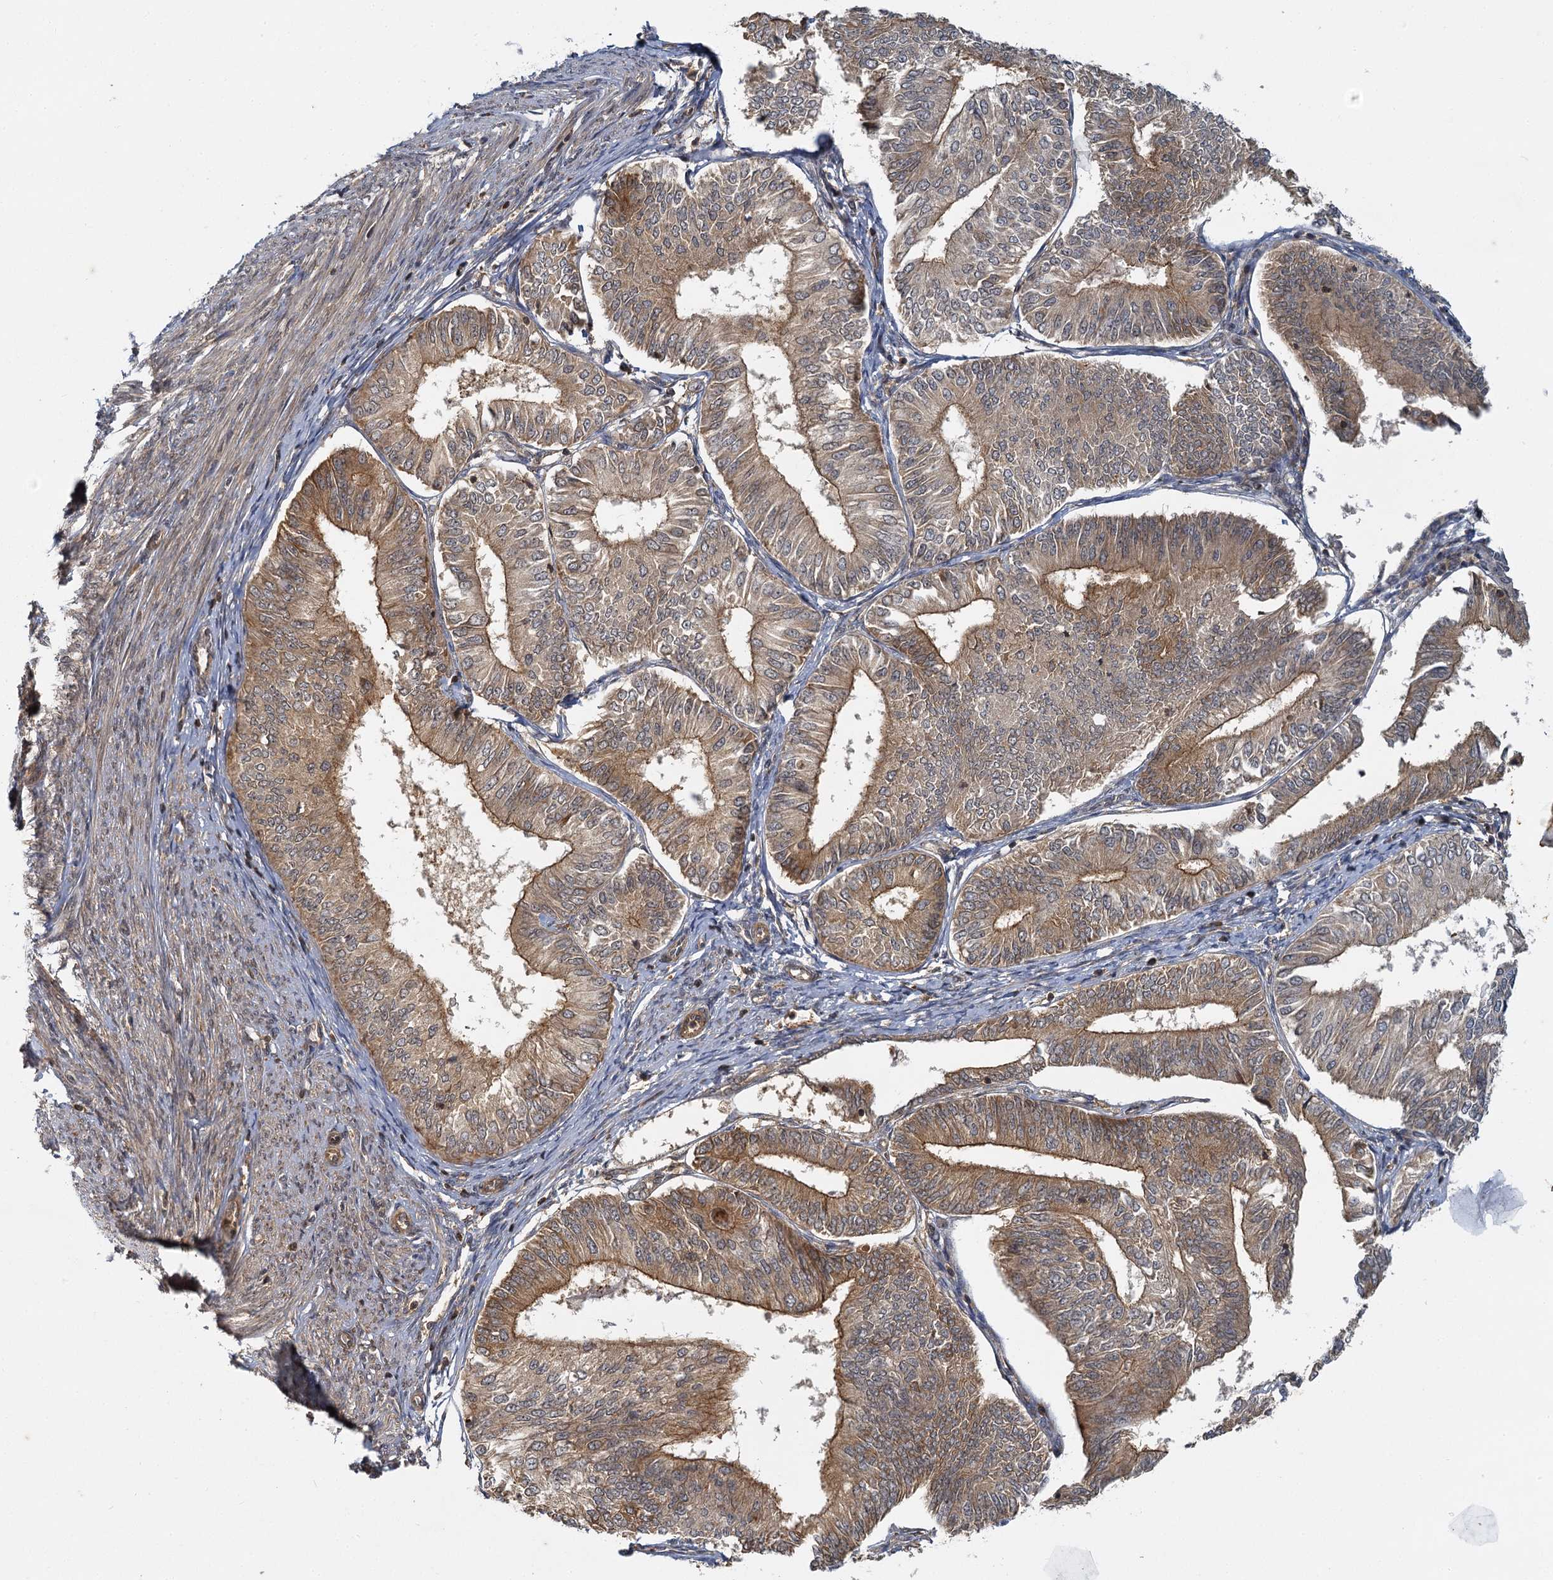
{"staining": {"intensity": "moderate", "quantity": ">75%", "location": "cytoplasmic/membranous"}, "tissue": "endometrial cancer", "cell_type": "Tumor cells", "image_type": "cancer", "snomed": [{"axis": "morphology", "description": "Adenocarcinoma, NOS"}, {"axis": "topography", "description": "Endometrium"}], "caption": "This is an image of immunohistochemistry staining of endometrial adenocarcinoma, which shows moderate staining in the cytoplasmic/membranous of tumor cells.", "gene": "ZNF549", "patient": {"sex": "female", "age": 58}}